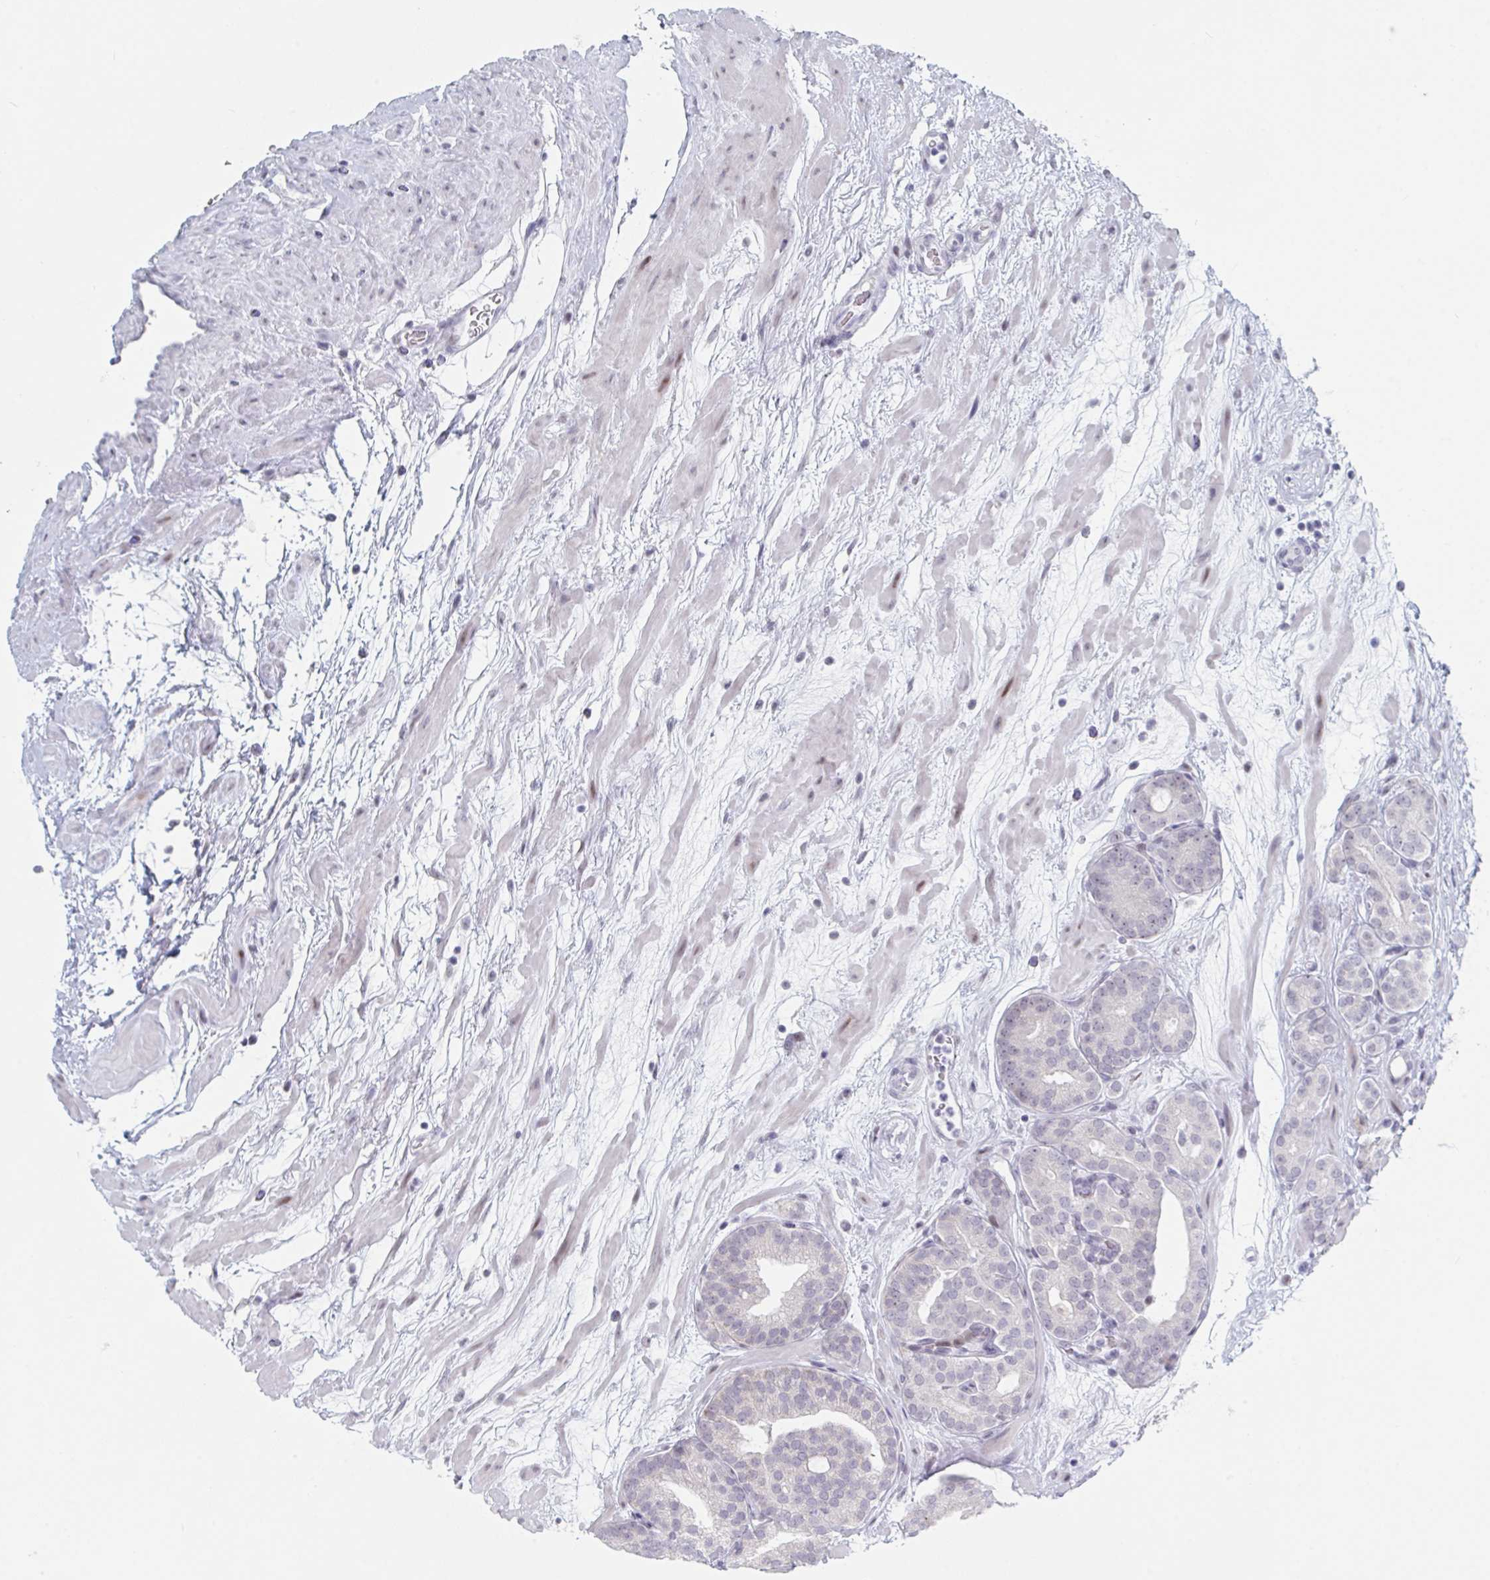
{"staining": {"intensity": "negative", "quantity": "none", "location": "none"}, "tissue": "prostate cancer", "cell_type": "Tumor cells", "image_type": "cancer", "snomed": [{"axis": "morphology", "description": "Adenocarcinoma, High grade"}, {"axis": "topography", "description": "Prostate"}], "caption": "A high-resolution photomicrograph shows immunohistochemistry staining of prostate adenocarcinoma (high-grade), which shows no significant positivity in tumor cells.", "gene": "NR1H2", "patient": {"sex": "male", "age": 66}}